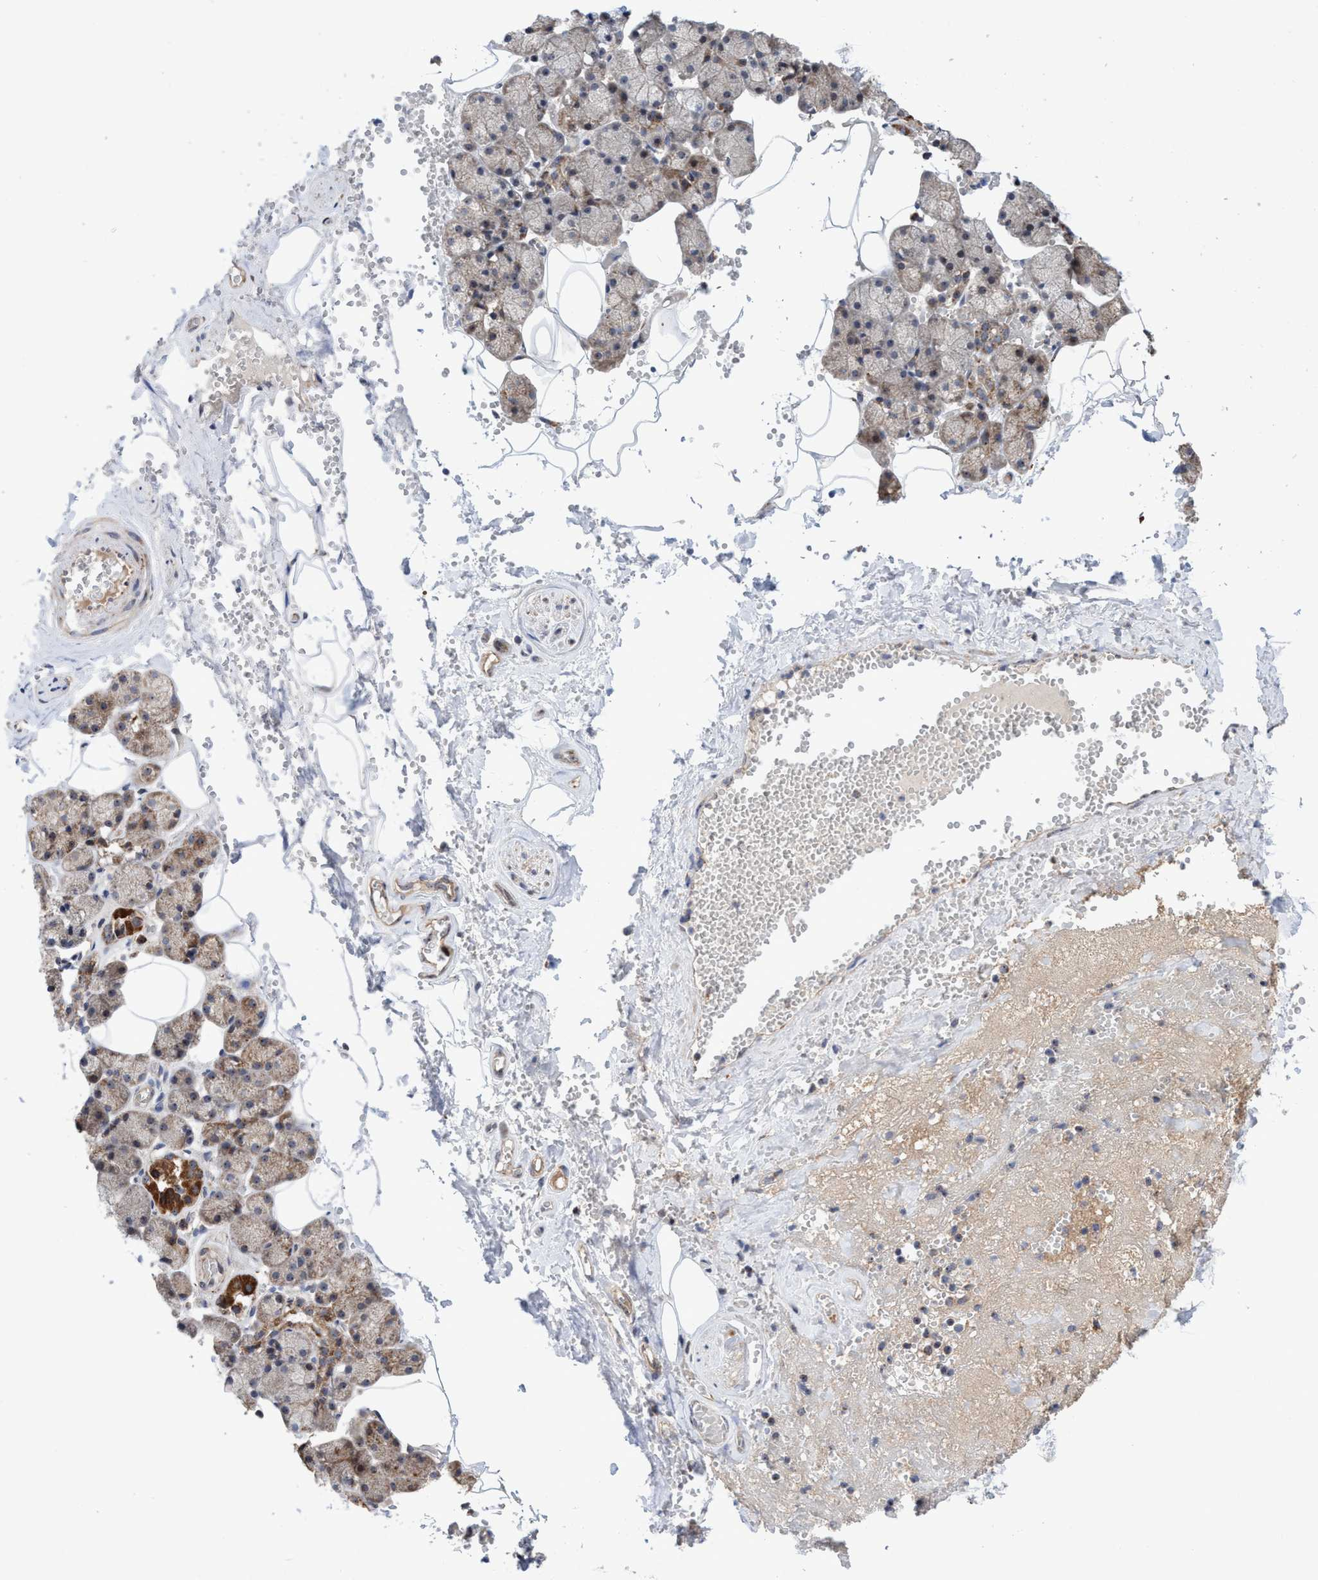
{"staining": {"intensity": "strong", "quantity": "25%-75%", "location": "cytoplasmic/membranous,nuclear"}, "tissue": "salivary gland", "cell_type": "Glandular cells", "image_type": "normal", "snomed": [{"axis": "morphology", "description": "Normal tissue, NOS"}, {"axis": "topography", "description": "Salivary gland"}], "caption": "Immunohistochemistry (IHC) micrograph of benign salivary gland: salivary gland stained using IHC exhibits high levels of strong protein expression localized specifically in the cytoplasmic/membranous,nuclear of glandular cells, appearing as a cytoplasmic/membranous,nuclear brown color.", "gene": "P2RY14", "patient": {"sex": "male", "age": 62}}